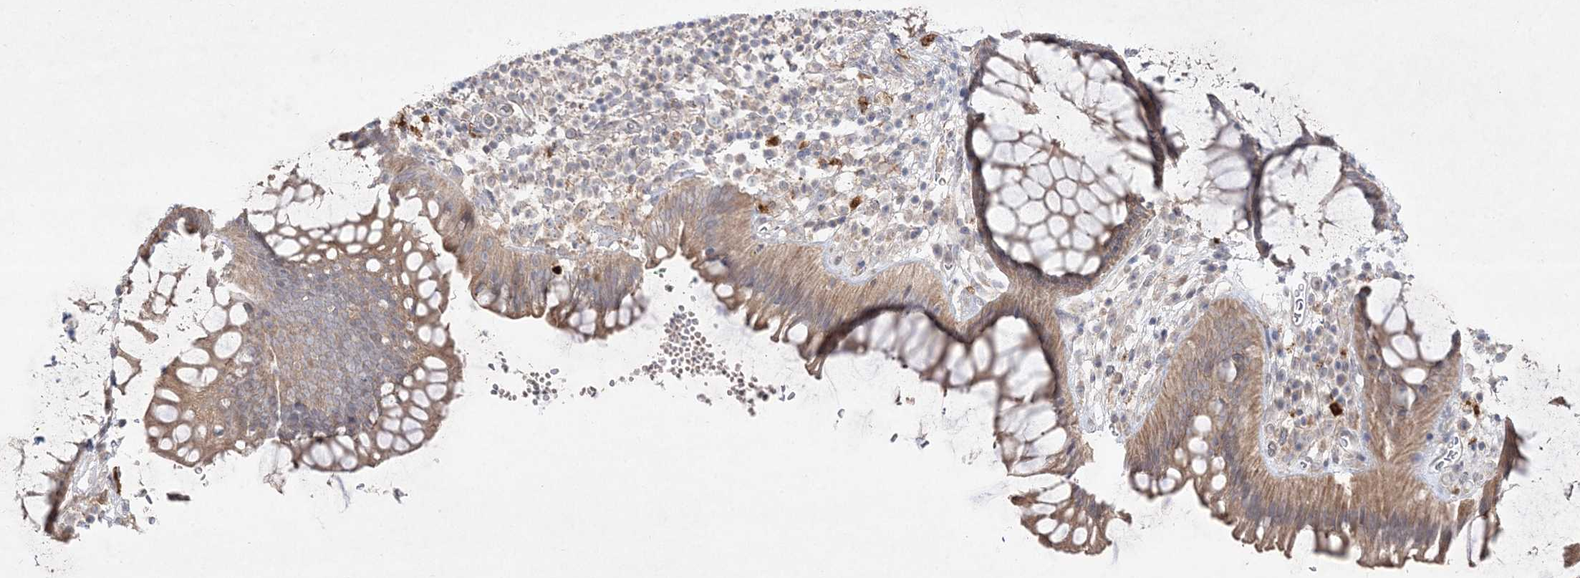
{"staining": {"intensity": "weak", "quantity": "<25%", "location": "cytoplasmic/membranous"}, "tissue": "rectum", "cell_type": "Glandular cells", "image_type": "normal", "snomed": [{"axis": "morphology", "description": "Normal tissue, NOS"}, {"axis": "topography", "description": "Rectum"}], "caption": "High power microscopy image of an immunohistochemistry histopathology image of normal rectum, revealing no significant staining in glandular cells.", "gene": "CLNK", "patient": {"sex": "male", "age": 51}}